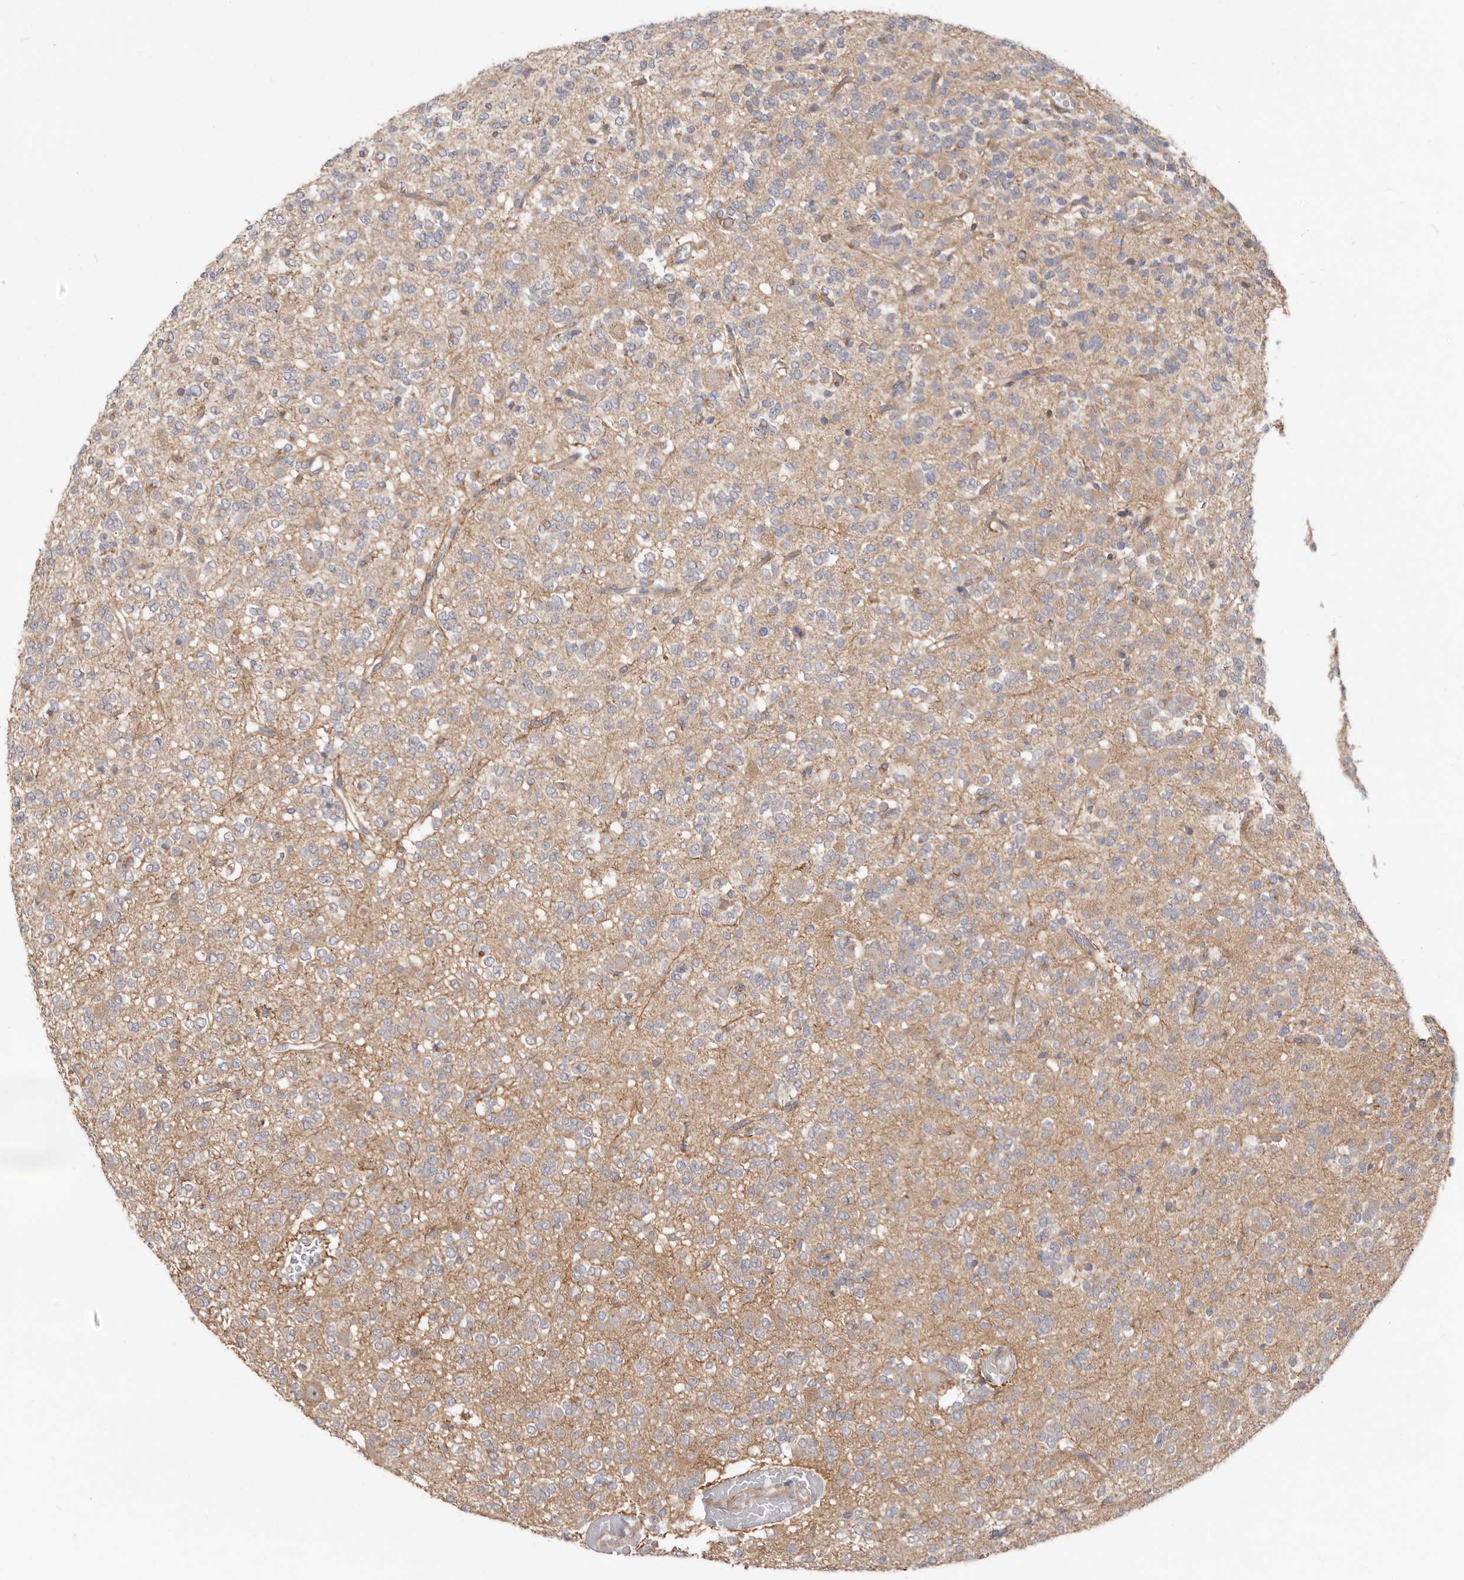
{"staining": {"intensity": "weak", "quantity": "<25%", "location": "cytoplasmic/membranous"}, "tissue": "glioma", "cell_type": "Tumor cells", "image_type": "cancer", "snomed": [{"axis": "morphology", "description": "Glioma, malignant, Low grade"}, {"axis": "topography", "description": "Brain"}], "caption": "The photomicrograph exhibits no significant positivity in tumor cells of glioma.", "gene": "GPATCH4", "patient": {"sex": "male", "age": 38}}